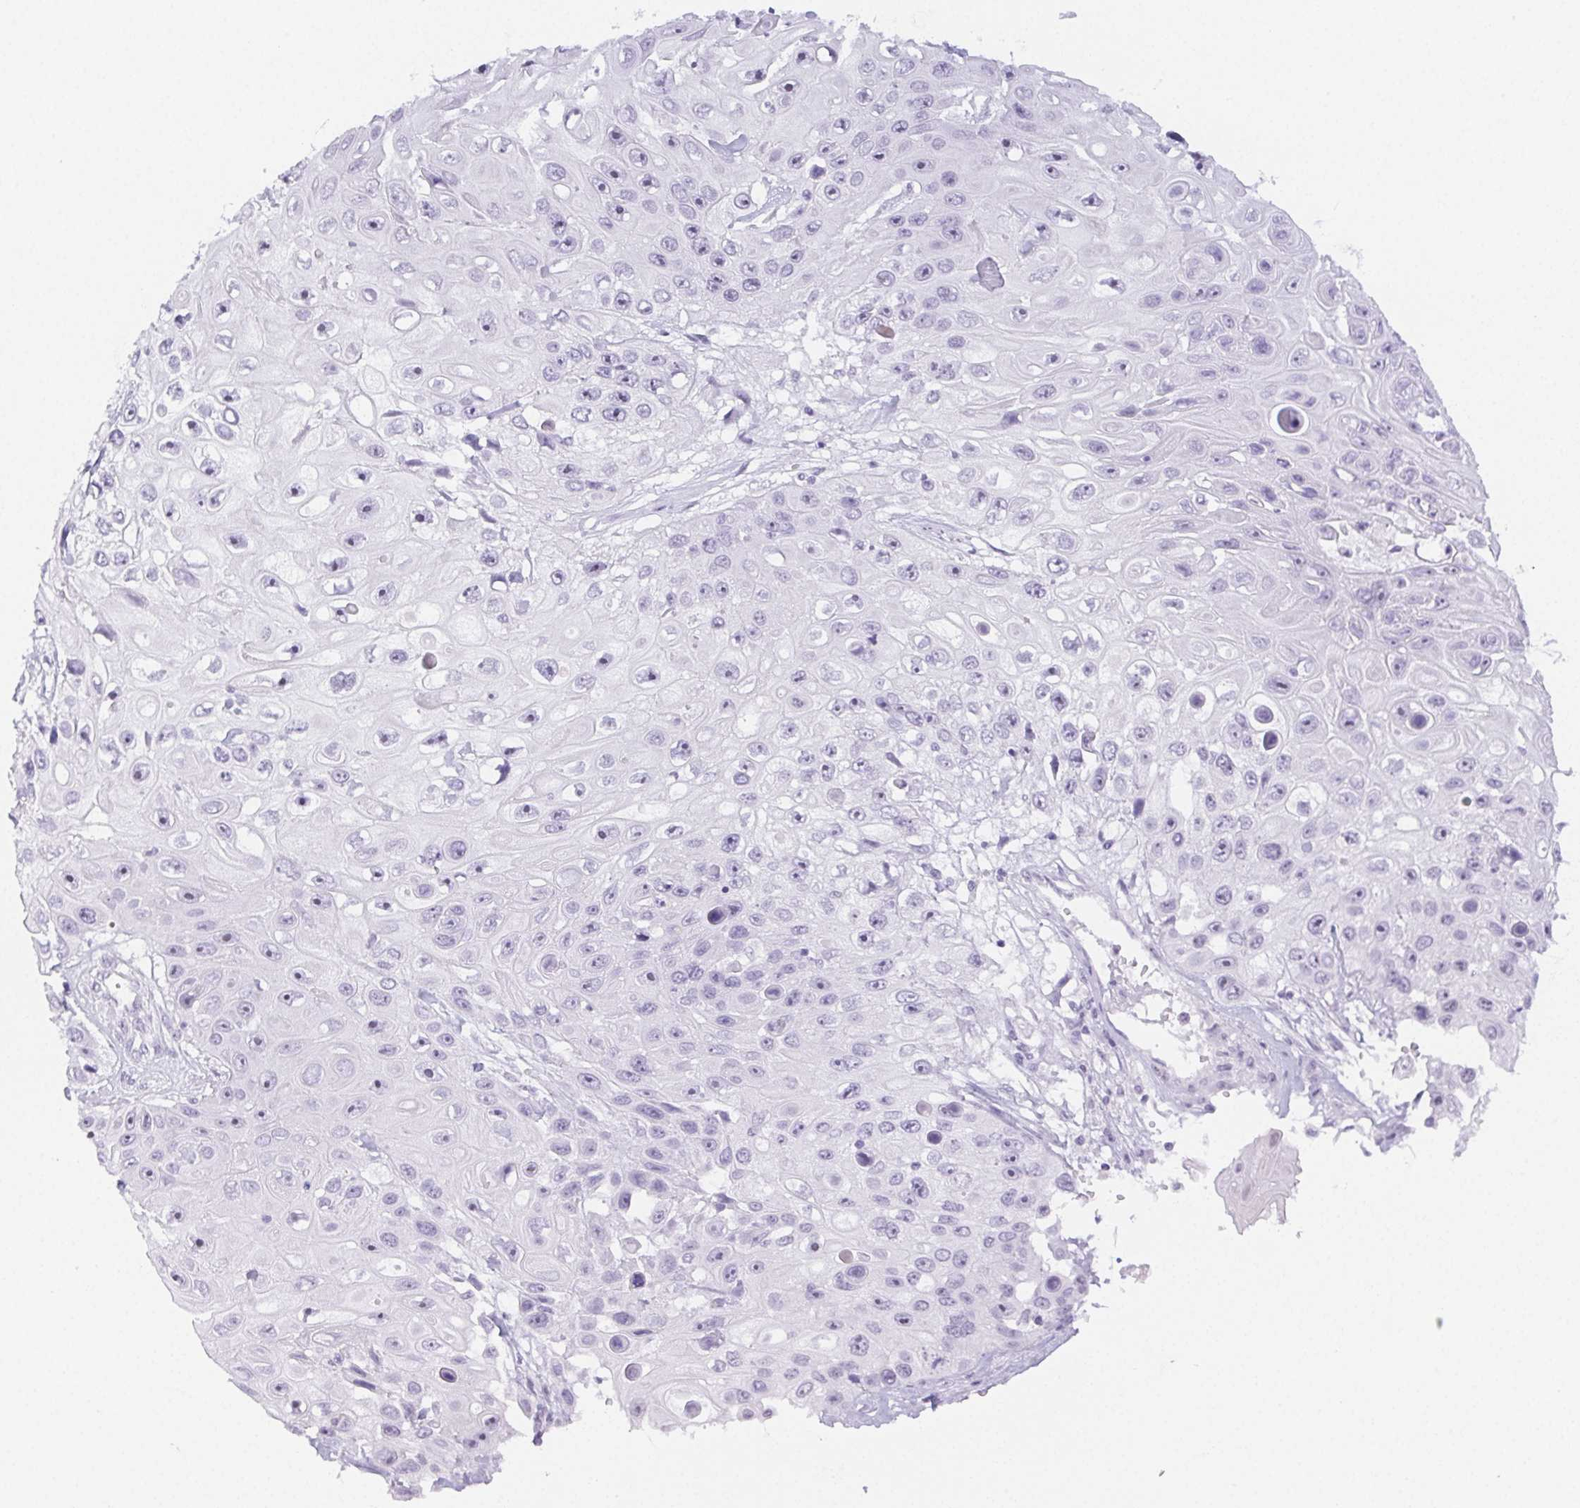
{"staining": {"intensity": "negative", "quantity": "none", "location": "none"}, "tissue": "skin cancer", "cell_type": "Tumor cells", "image_type": "cancer", "snomed": [{"axis": "morphology", "description": "Squamous cell carcinoma, NOS"}, {"axis": "topography", "description": "Skin"}], "caption": "The image exhibits no significant expression in tumor cells of skin cancer (squamous cell carcinoma). (Stains: DAB (3,3'-diaminobenzidine) immunohistochemistry (IHC) with hematoxylin counter stain, Microscopy: brightfield microscopy at high magnification).", "gene": "ST8SIA3", "patient": {"sex": "male", "age": 82}}